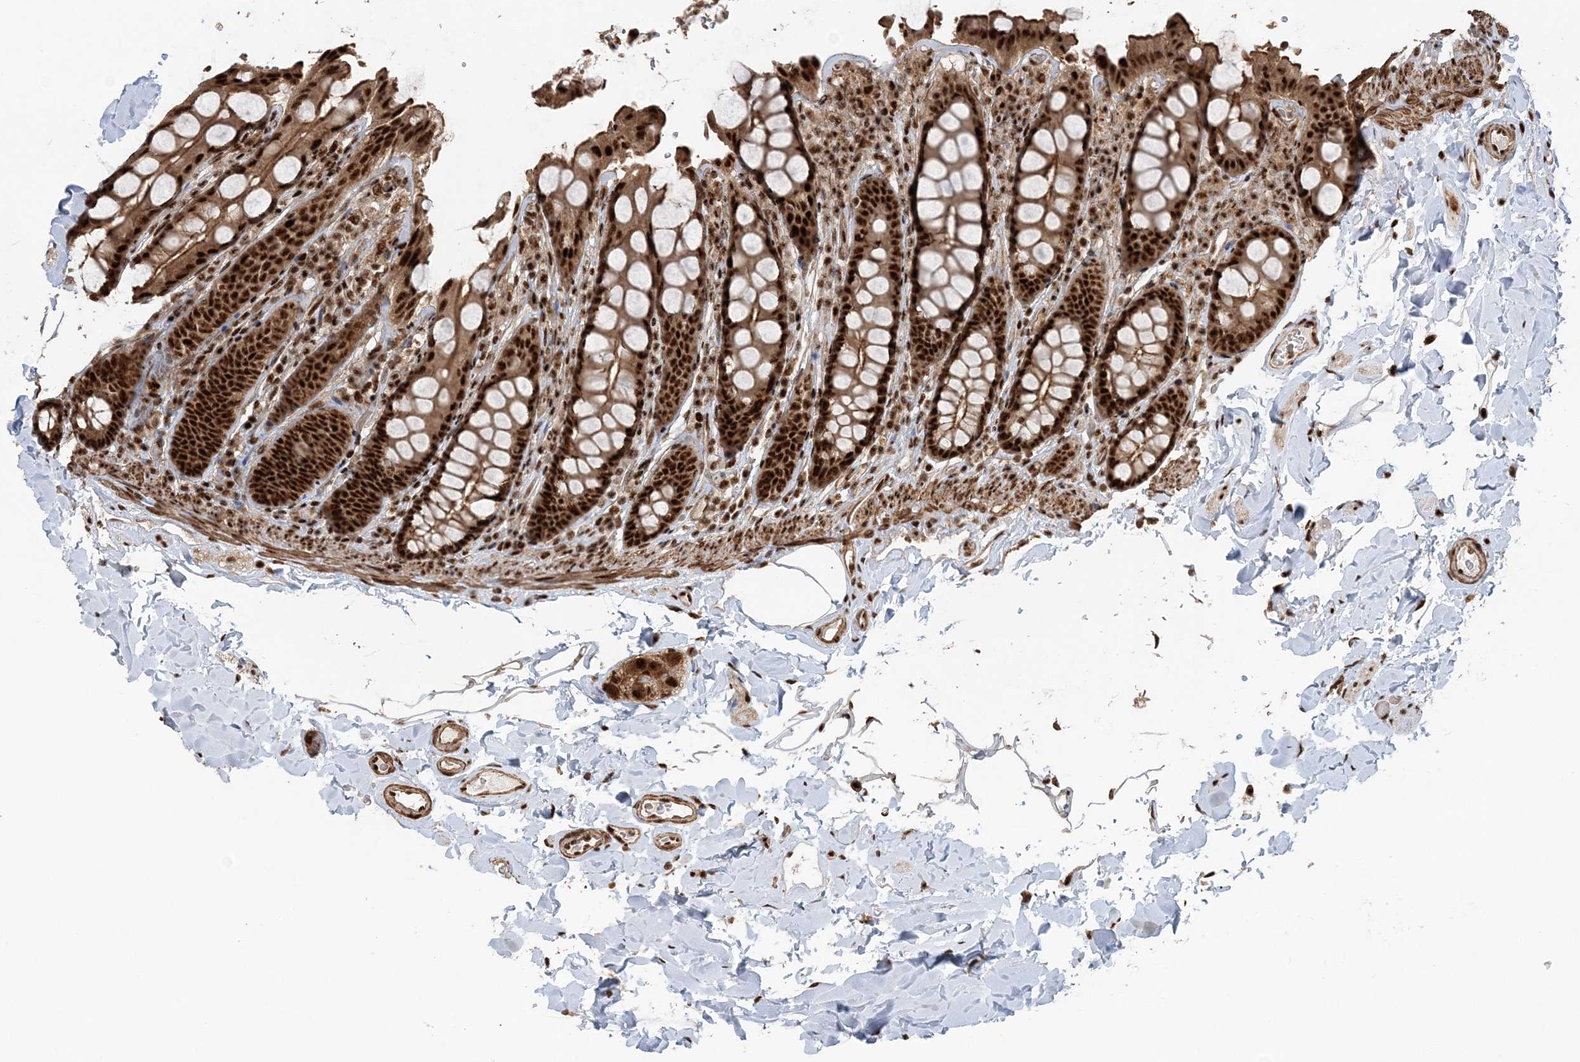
{"staining": {"intensity": "strong", "quantity": ">75%", "location": "cytoplasmic/membranous,nuclear"}, "tissue": "colon", "cell_type": "Endothelial cells", "image_type": "normal", "snomed": [{"axis": "morphology", "description": "Normal tissue, NOS"}, {"axis": "topography", "description": "Colon"}, {"axis": "topography", "description": "Peripheral nerve tissue"}], "caption": "Immunohistochemical staining of benign human colon reveals >75% levels of strong cytoplasmic/membranous,nuclear protein staining in approximately >75% of endothelial cells. (IHC, brightfield microscopy, high magnification).", "gene": "EXOSC8", "patient": {"sex": "female", "age": 61}}